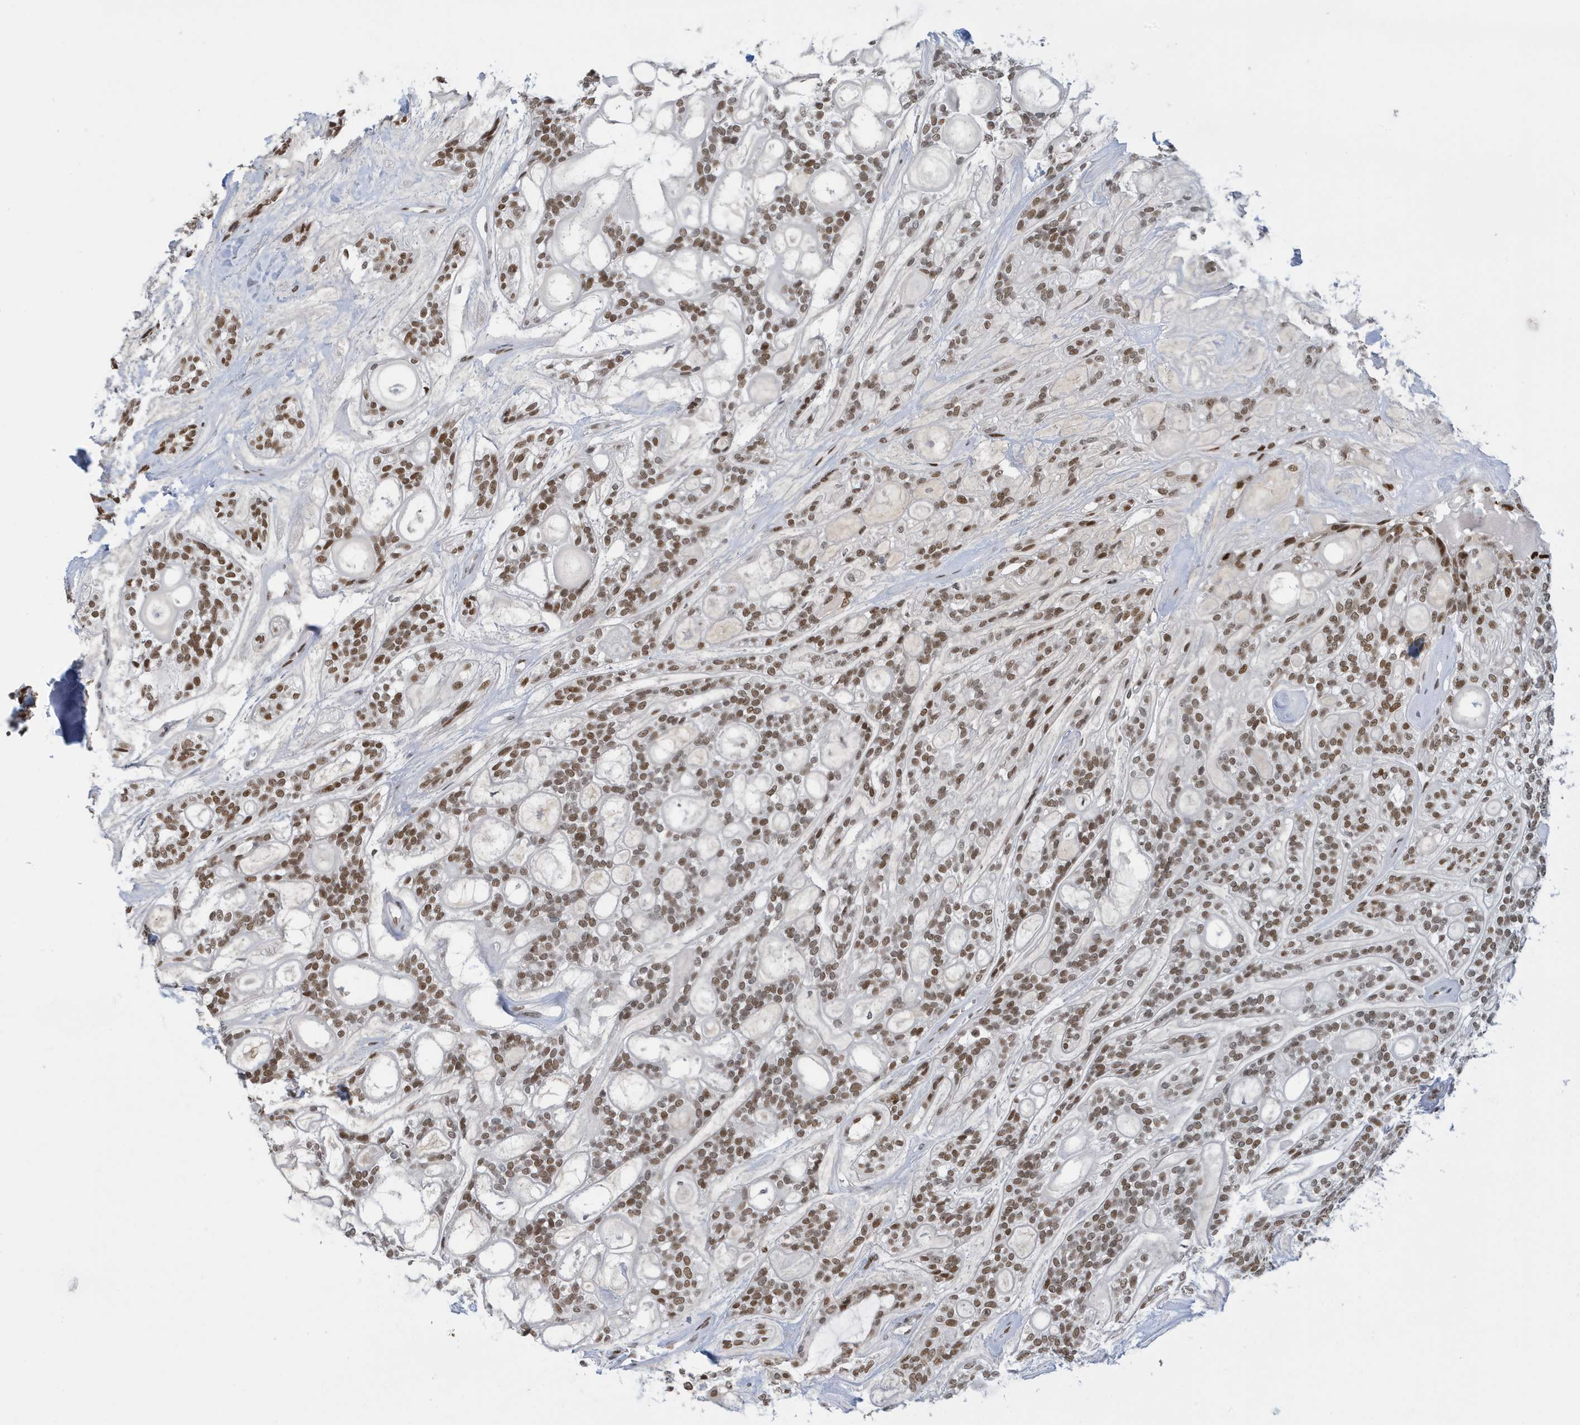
{"staining": {"intensity": "moderate", "quantity": ">75%", "location": "nuclear"}, "tissue": "head and neck cancer", "cell_type": "Tumor cells", "image_type": "cancer", "snomed": [{"axis": "morphology", "description": "Adenocarcinoma, NOS"}, {"axis": "topography", "description": "Head-Neck"}], "caption": "Immunohistochemistry (IHC) micrograph of human head and neck cancer stained for a protein (brown), which reveals medium levels of moderate nuclear staining in approximately >75% of tumor cells.", "gene": "PCYT1A", "patient": {"sex": "male", "age": 66}}